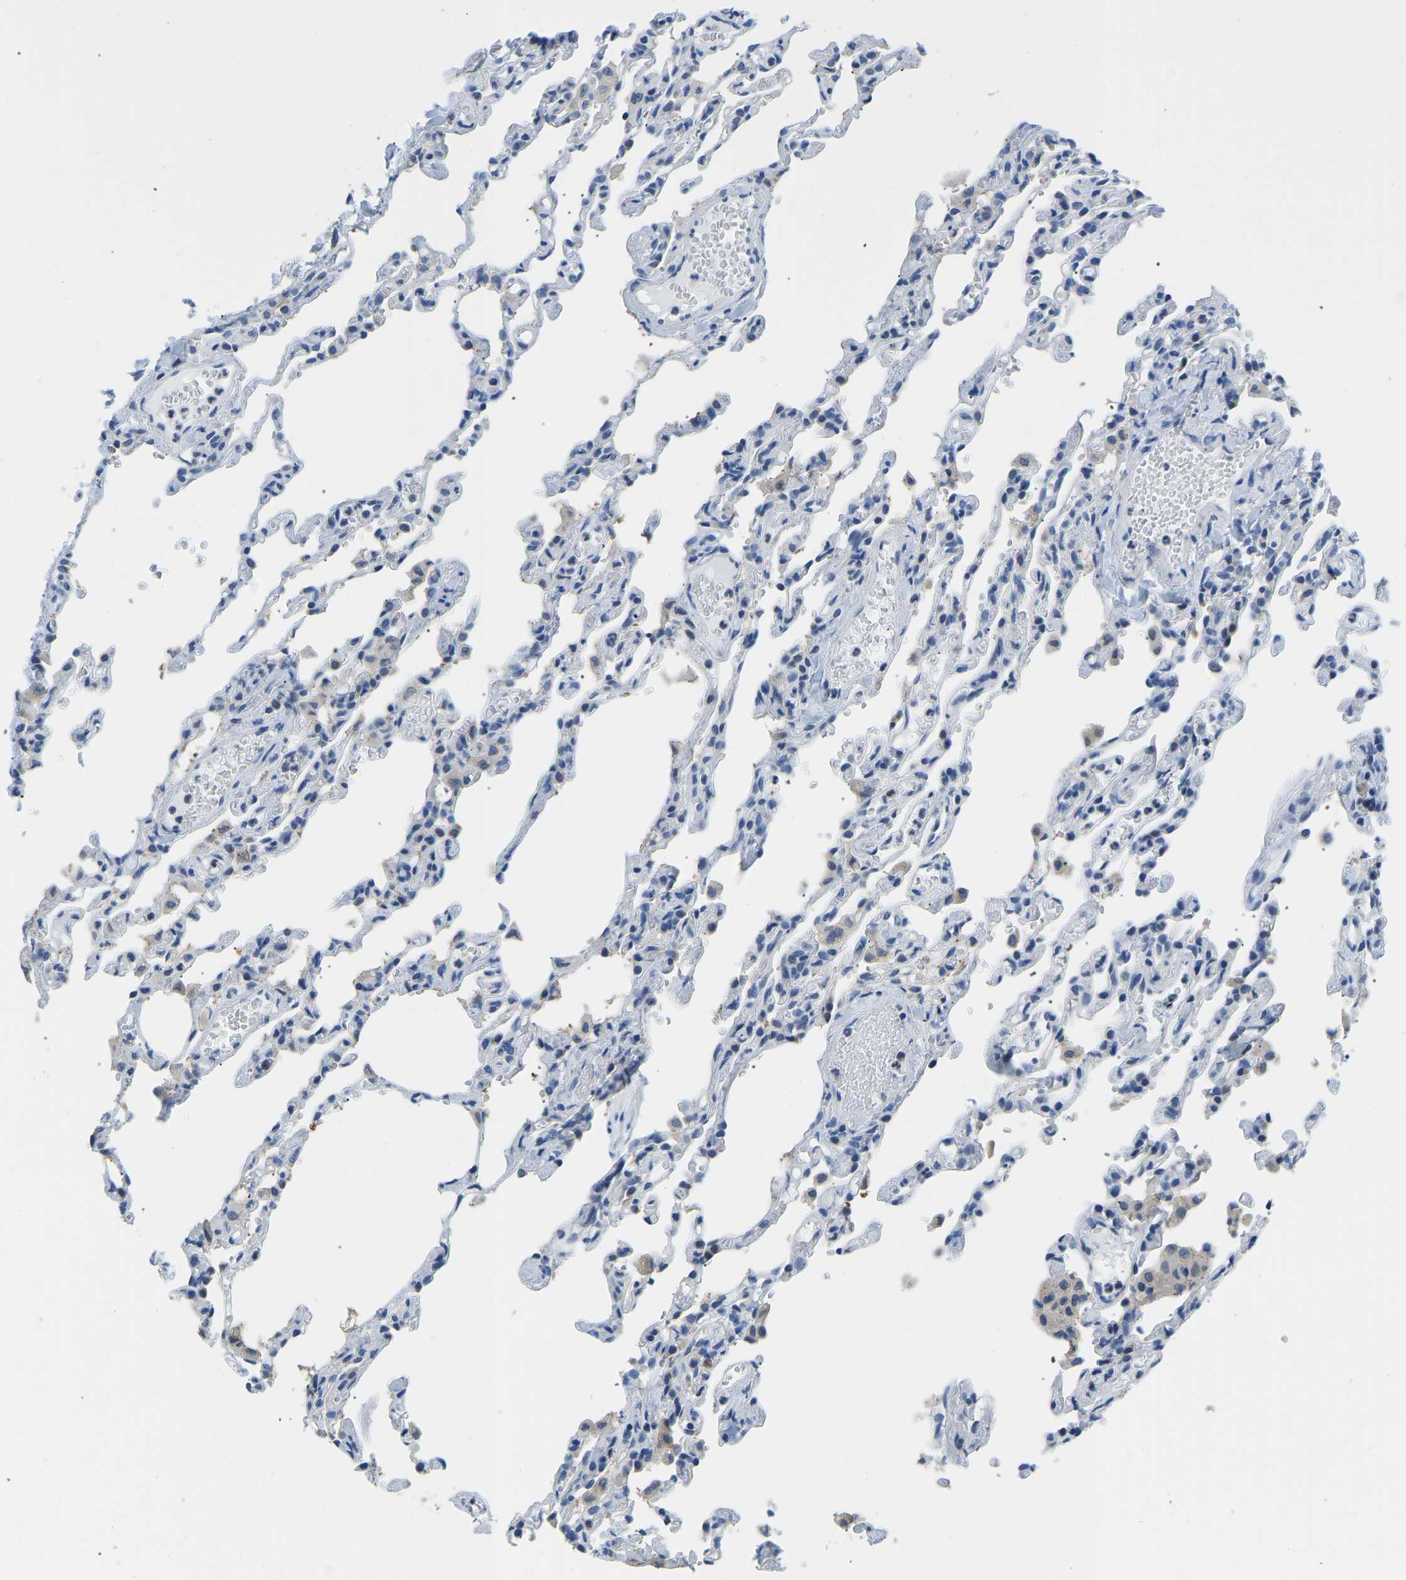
{"staining": {"intensity": "negative", "quantity": "none", "location": "none"}, "tissue": "lung", "cell_type": "Alveolar cells", "image_type": "normal", "snomed": [{"axis": "morphology", "description": "Normal tissue, NOS"}, {"axis": "topography", "description": "Lung"}], "caption": "IHC micrograph of normal lung: lung stained with DAB (3,3'-diaminobenzidine) shows no significant protein staining in alveolar cells. (DAB immunohistochemistry, high magnification).", "gene": "VRK1", "patient": {"sex": "male", "age": 21}}